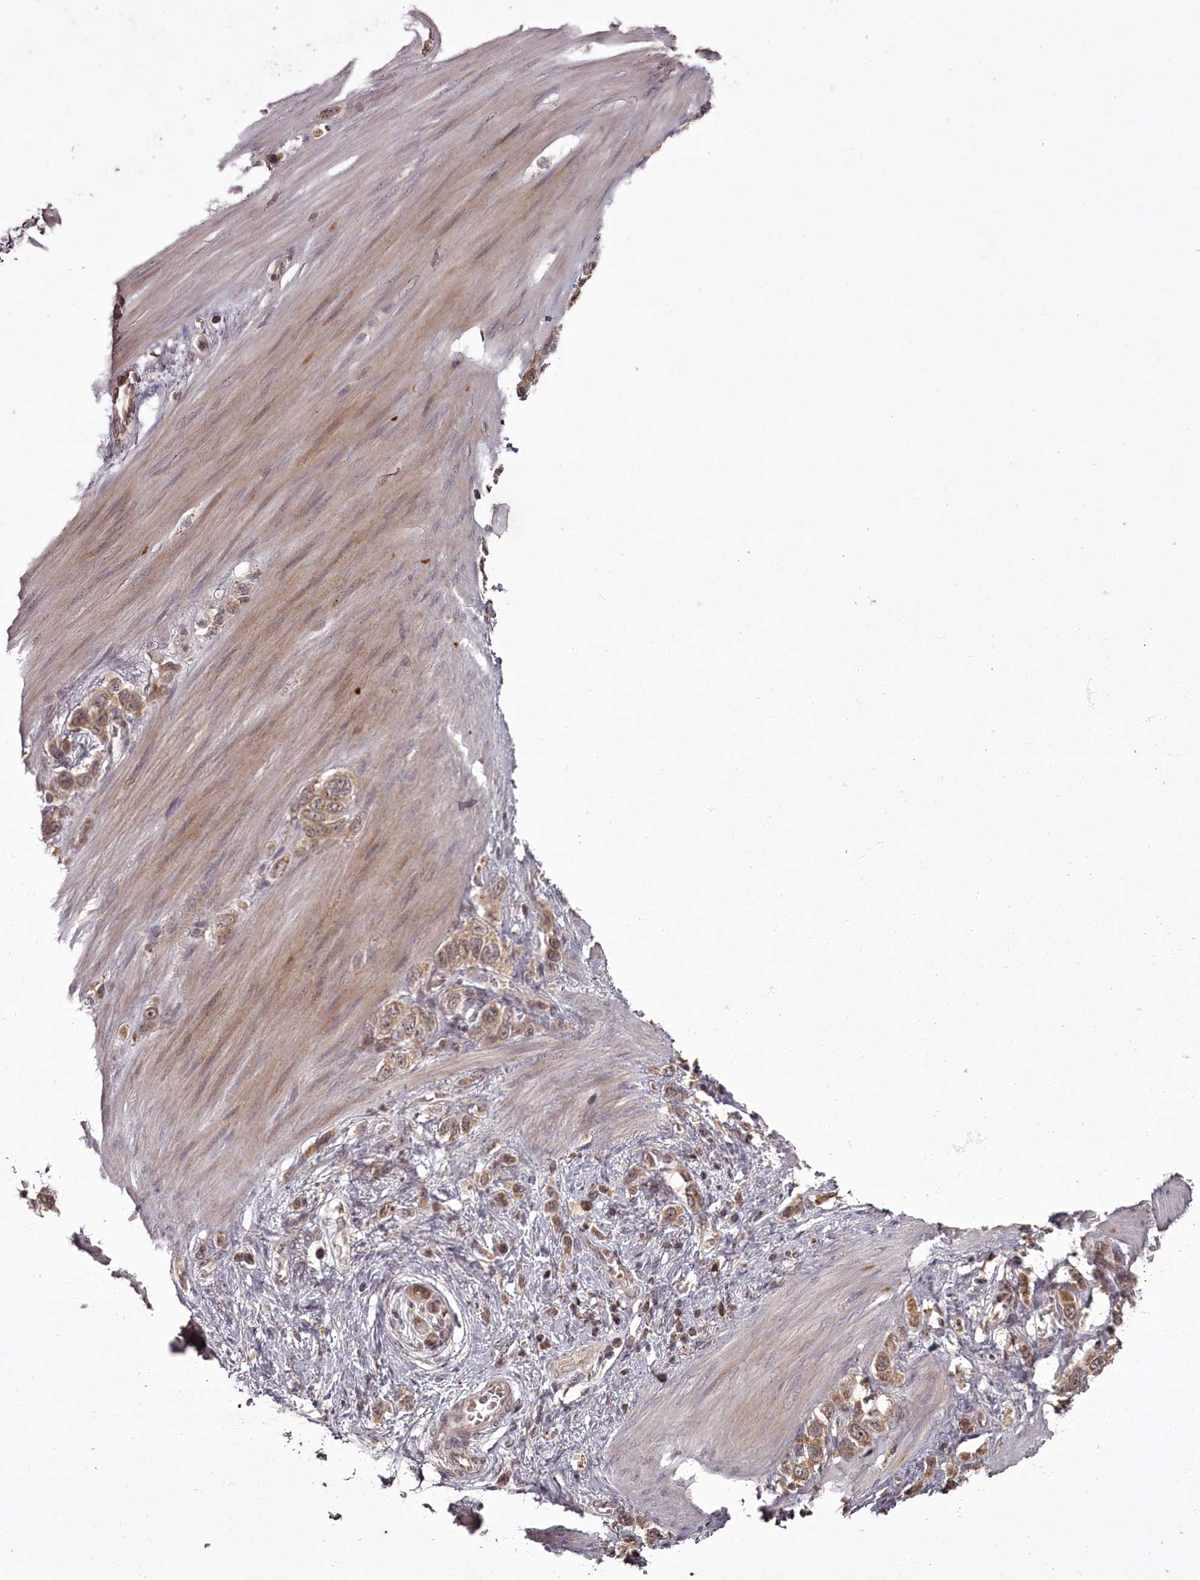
{"staining": {"intensity": "moderate", "quantity": ">75%", "location": "cytoplasmic/membranous"}, "tissue": "stomach cancer", "cell_type": "Tumor cells", "image_type": "cancer", "snomed": [{"axis": "morphology", "description": "Adenocarcinoma, NOS"}, {"axis": "morphology", "description": "Adenocarcinoma, High grade"}, {"axis": "topography", "description": "Stomach, upper"}, {"axis": "topography", "description": "Stomach, lower"}], "caption": "Immunohistochemistry (DAB) staining of stomach adenocarcinoma reveals moderate cytoplasmic/membranous protein expression in about >75% of tumor cells.", "gene": "PCBP2", "patient": {"sex": "female", "age": 65}}